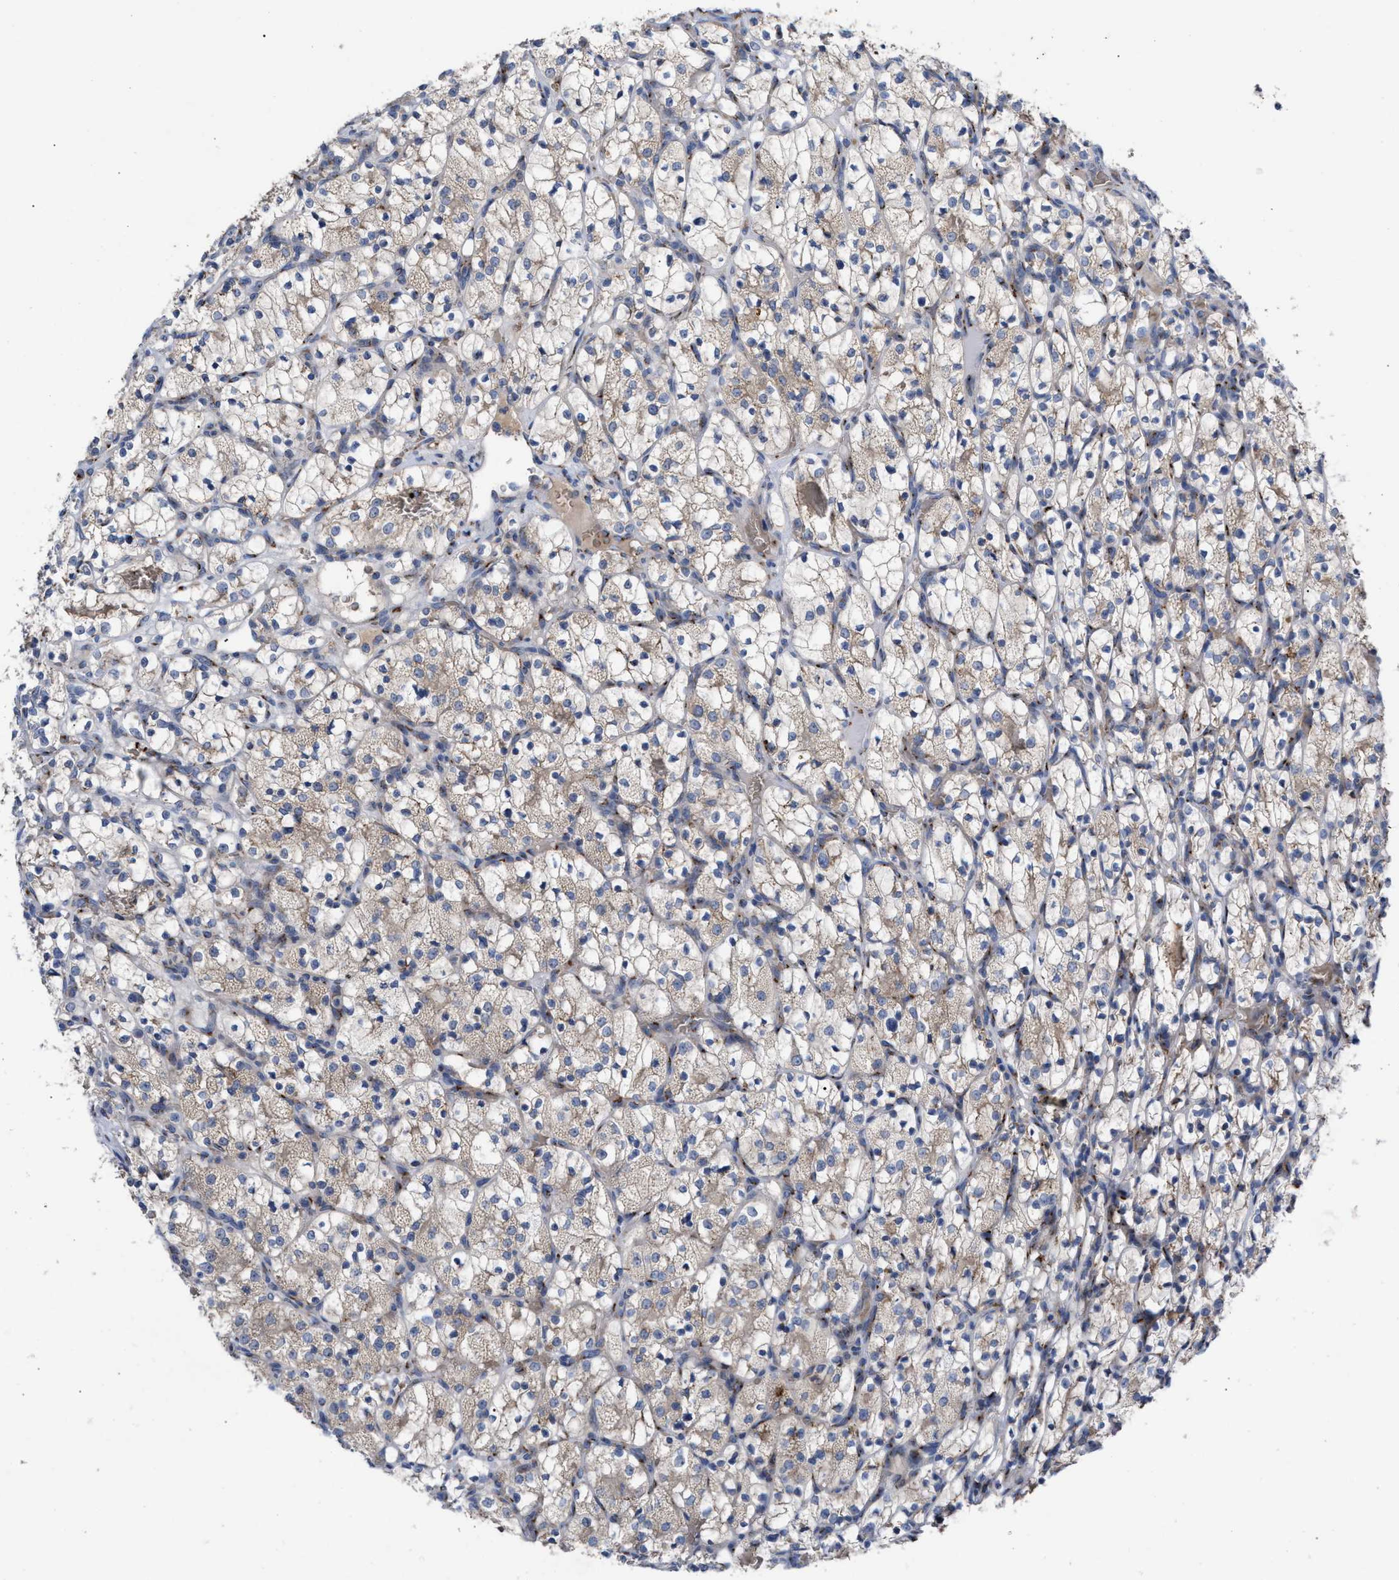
{"staining": {"intensity": "weak", "quantity": "25%-75%", "location": "cytoplasmic/membranous"}, "tissue": "renal cancer", "cell_type": "Tumor cells", "image_type": "cancer", "snomed": [{"axis": "morphology", "description": "Adenocarcinoma, NOS"}, {"axis": "topography", "description": "Kidney"}], "caption": "Immunohistochemical staining of human adenocarcinoma (renal) exhibits low levels of weak cytoplasmic/membranous protein positivity in approximately 25%-75% of tumor cells. (DAB (3,3'-diaminobenzidine) IHC with brightfield microscopy, high magnification).", "gene": "CCL2", "patient": {"sex": "female", "age": 69}}